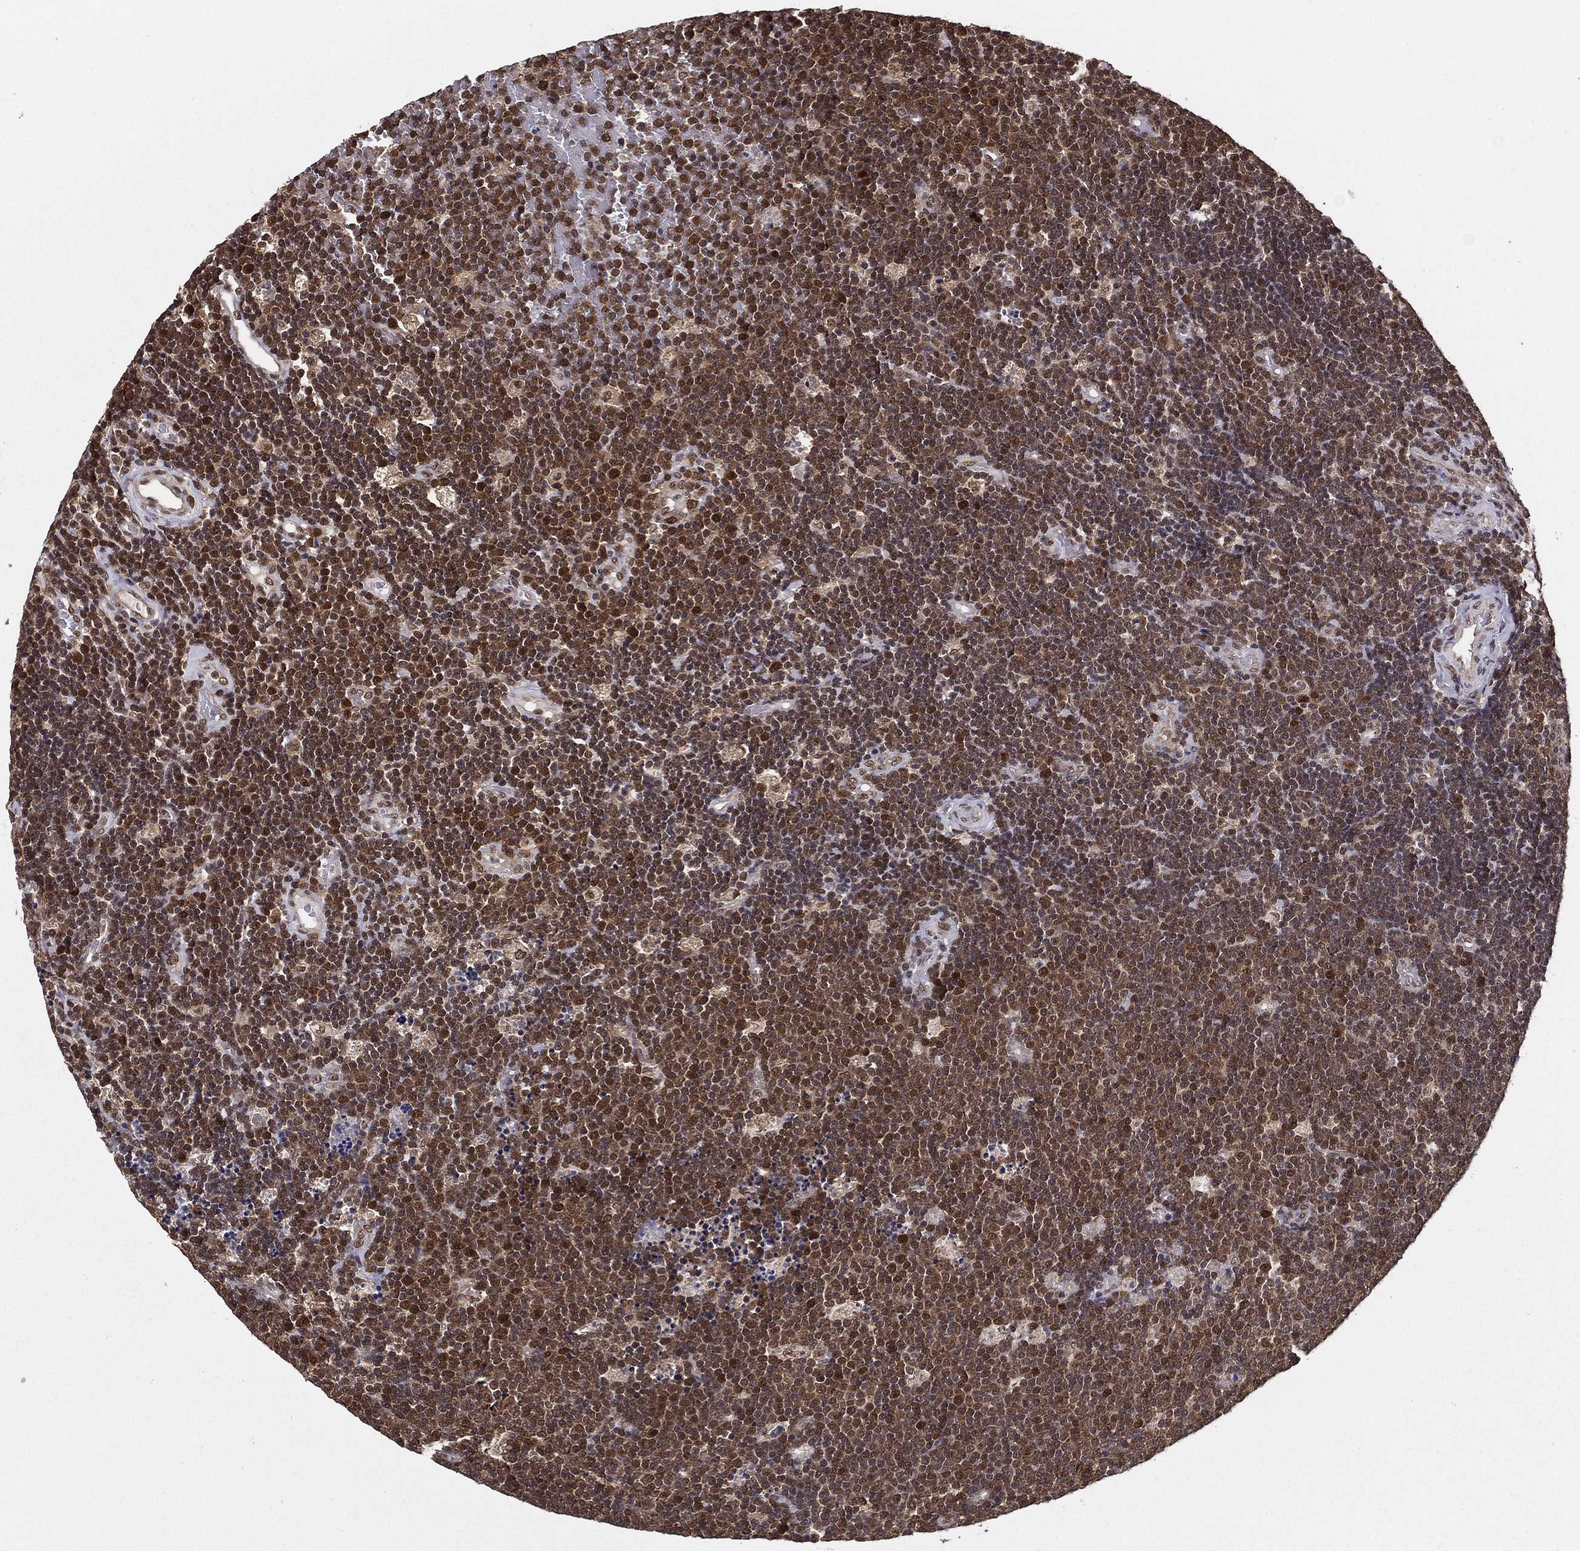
{"staining": {"intensity": "moderate", "quantity": "25%-75%", "location": "nuclear"}, "tissue": "lymphoma", "cell_type": "Tumor cells", "image_type": "cancer", "snomed": [{"axis": "morphology", "description": "Malignant lymphoma, non-Hodgkin's type, Low grade"}, {"axis": "topography", "description": "Brain"}], "caption": "Human lymphoma stained for a protein (brown) shows moderate nuclear positive expression in approximately 25%-75% of tumor cells.", "gene": "CARM1", "patient": {"sex": "female", "age": 66}}